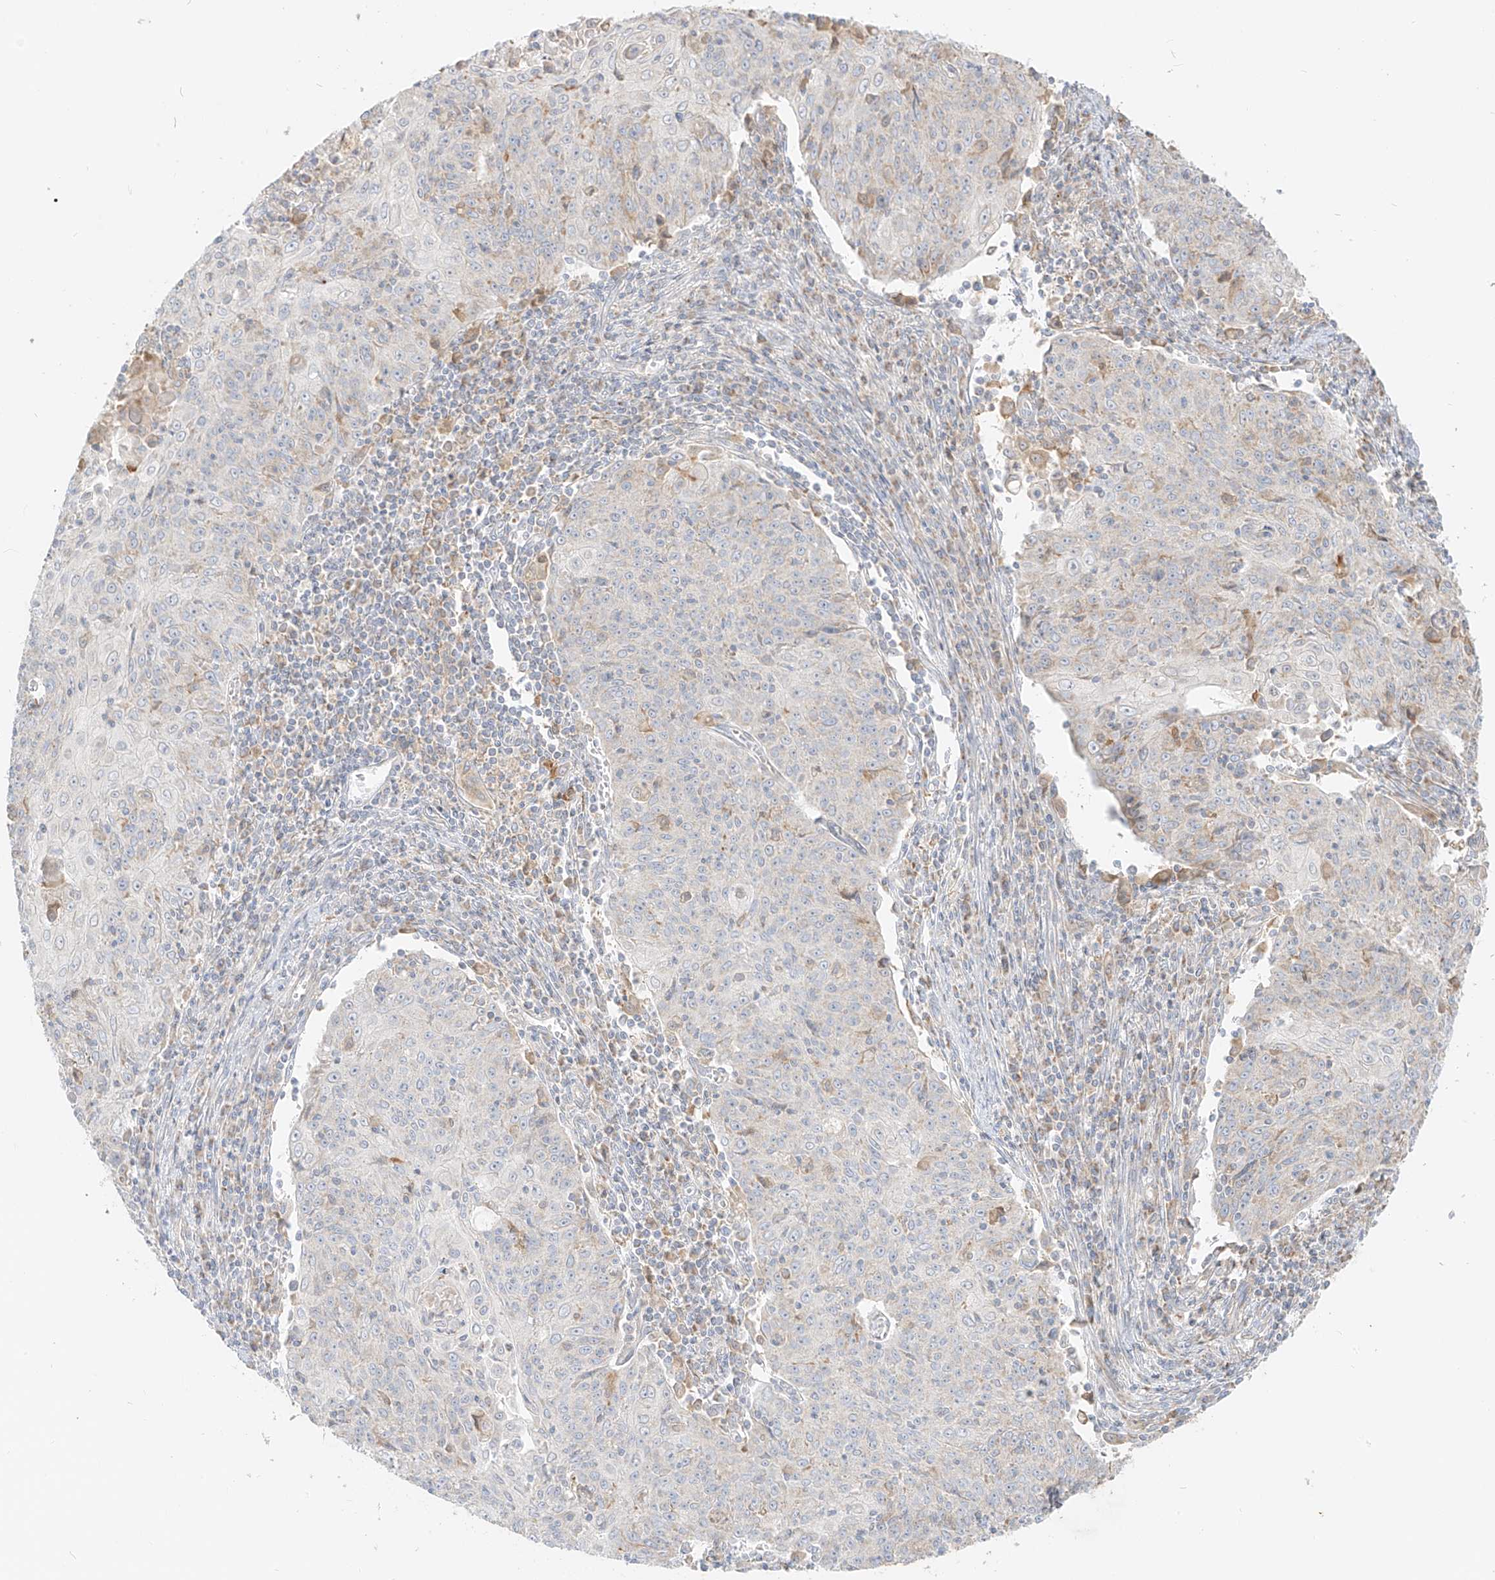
{"staining": {"intensity": "negative", "quantity": "none", "location": "none"}, "tissue": "cervical cancer", "cell_type": "Tumor cells", "image_type": "cancer", "snomed": [{"axis": "morphology", "description": "Squamous cell carcinoma, NOS"}, {"axis": "topography", "description": "Cervix"}], "caption": "This is an immunohistochemistry (IHC) photomicrograph of cervical cancer (squamous cell carcinoma). There is no staining in tumor cells.", "gene": "ZIM3", "patient": {"sex": "female", "age": 48}}